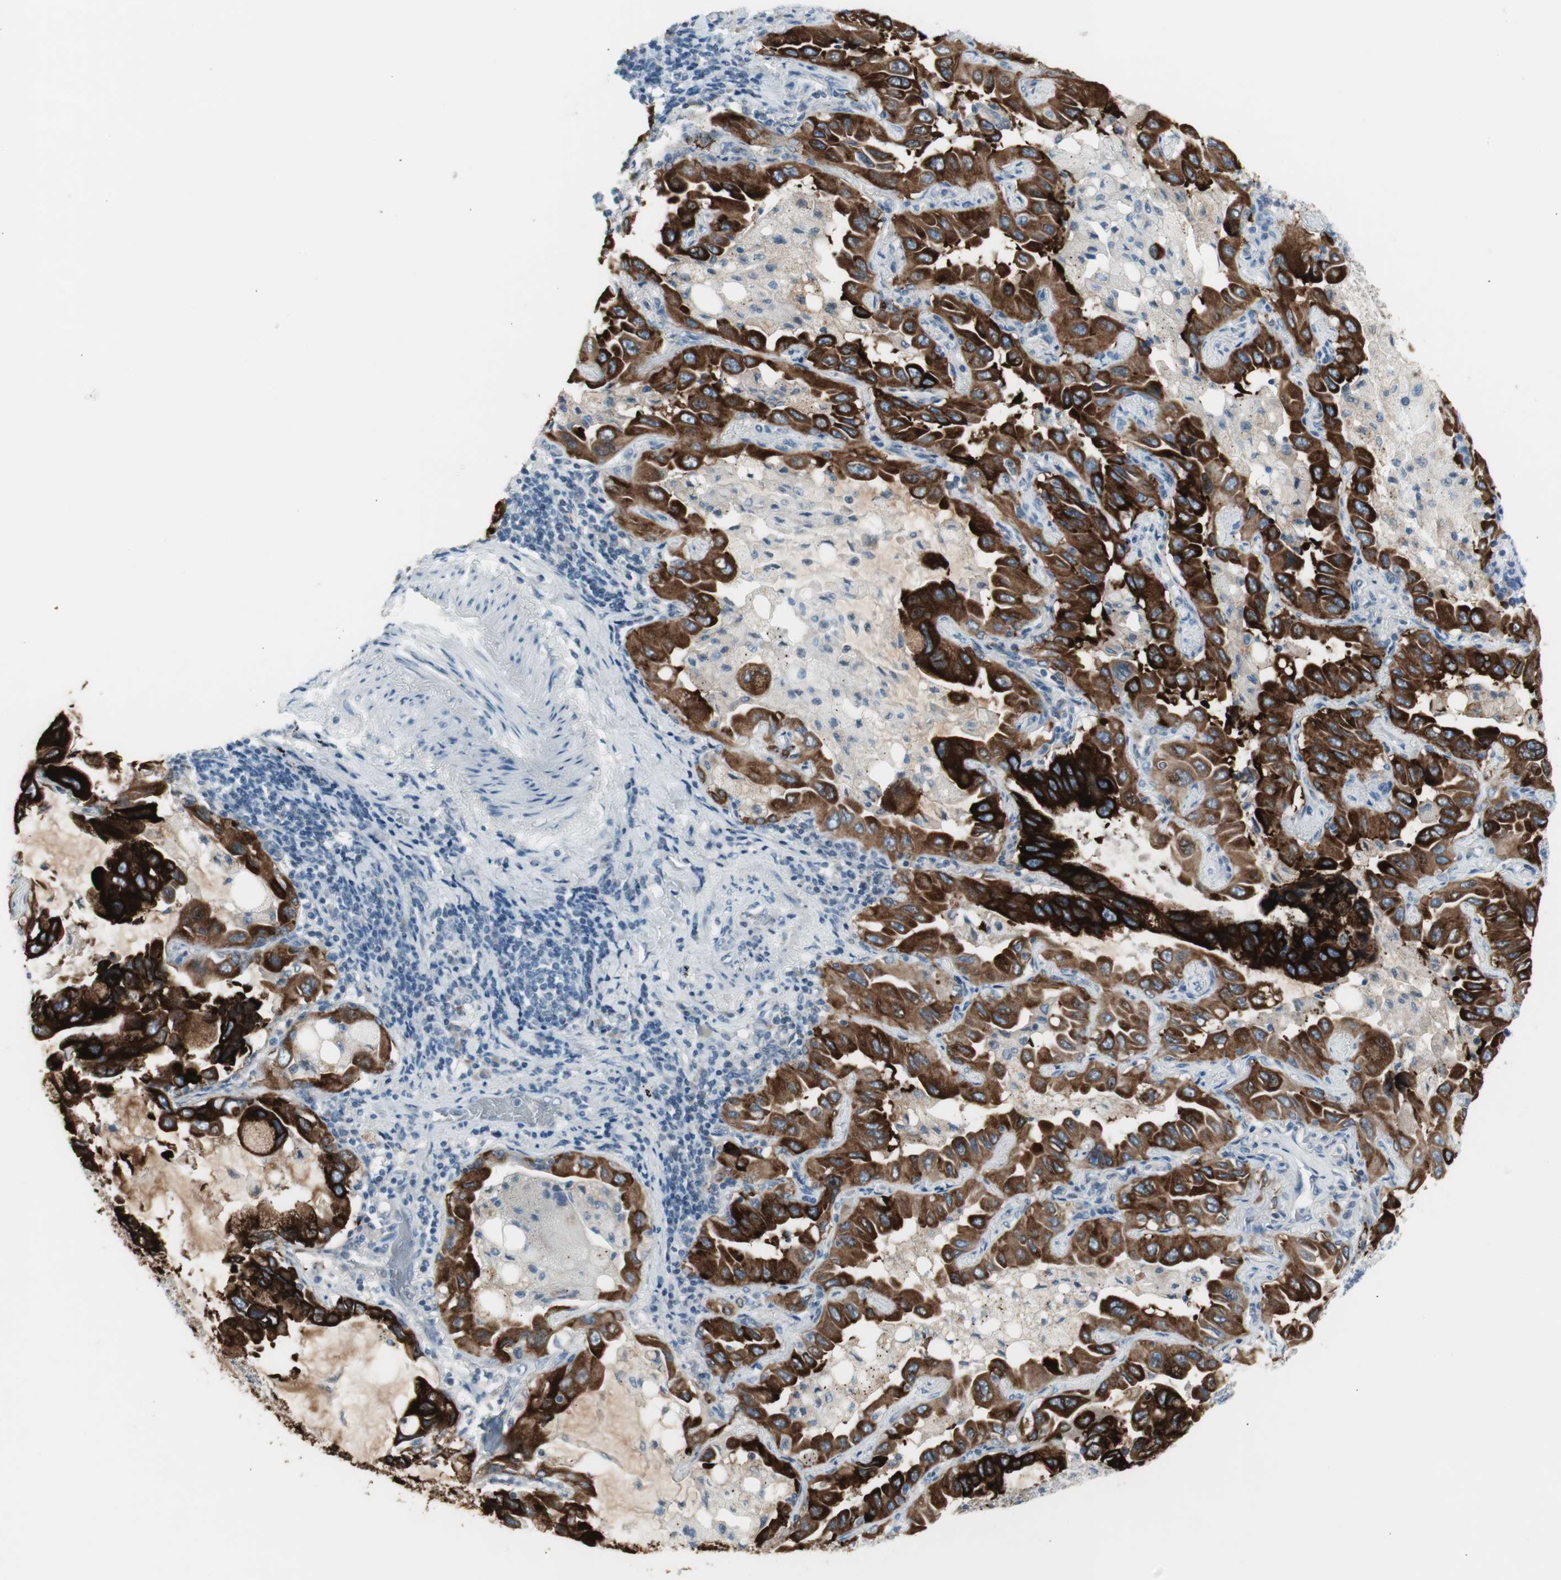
{"staining": {"intensity": "strong", "quantity": ">75%", "location": "cytoplasmic/membranous"}, "tissue": "lung cancer", "cell_type": "Tumor cells", "image_type": "cancer", "snomed": [{"axis": "morphology", "description": "Adenocarcinoma, NOS"}, {"axis": "topography", "description": "Lung"}], "caption": "Strong cytoplasmic/membranous positivity is present in approximately >75% of tumor cells in lung cancer.", "gene": "AGR2", "patient": {"sex": "male", "age": 64}}